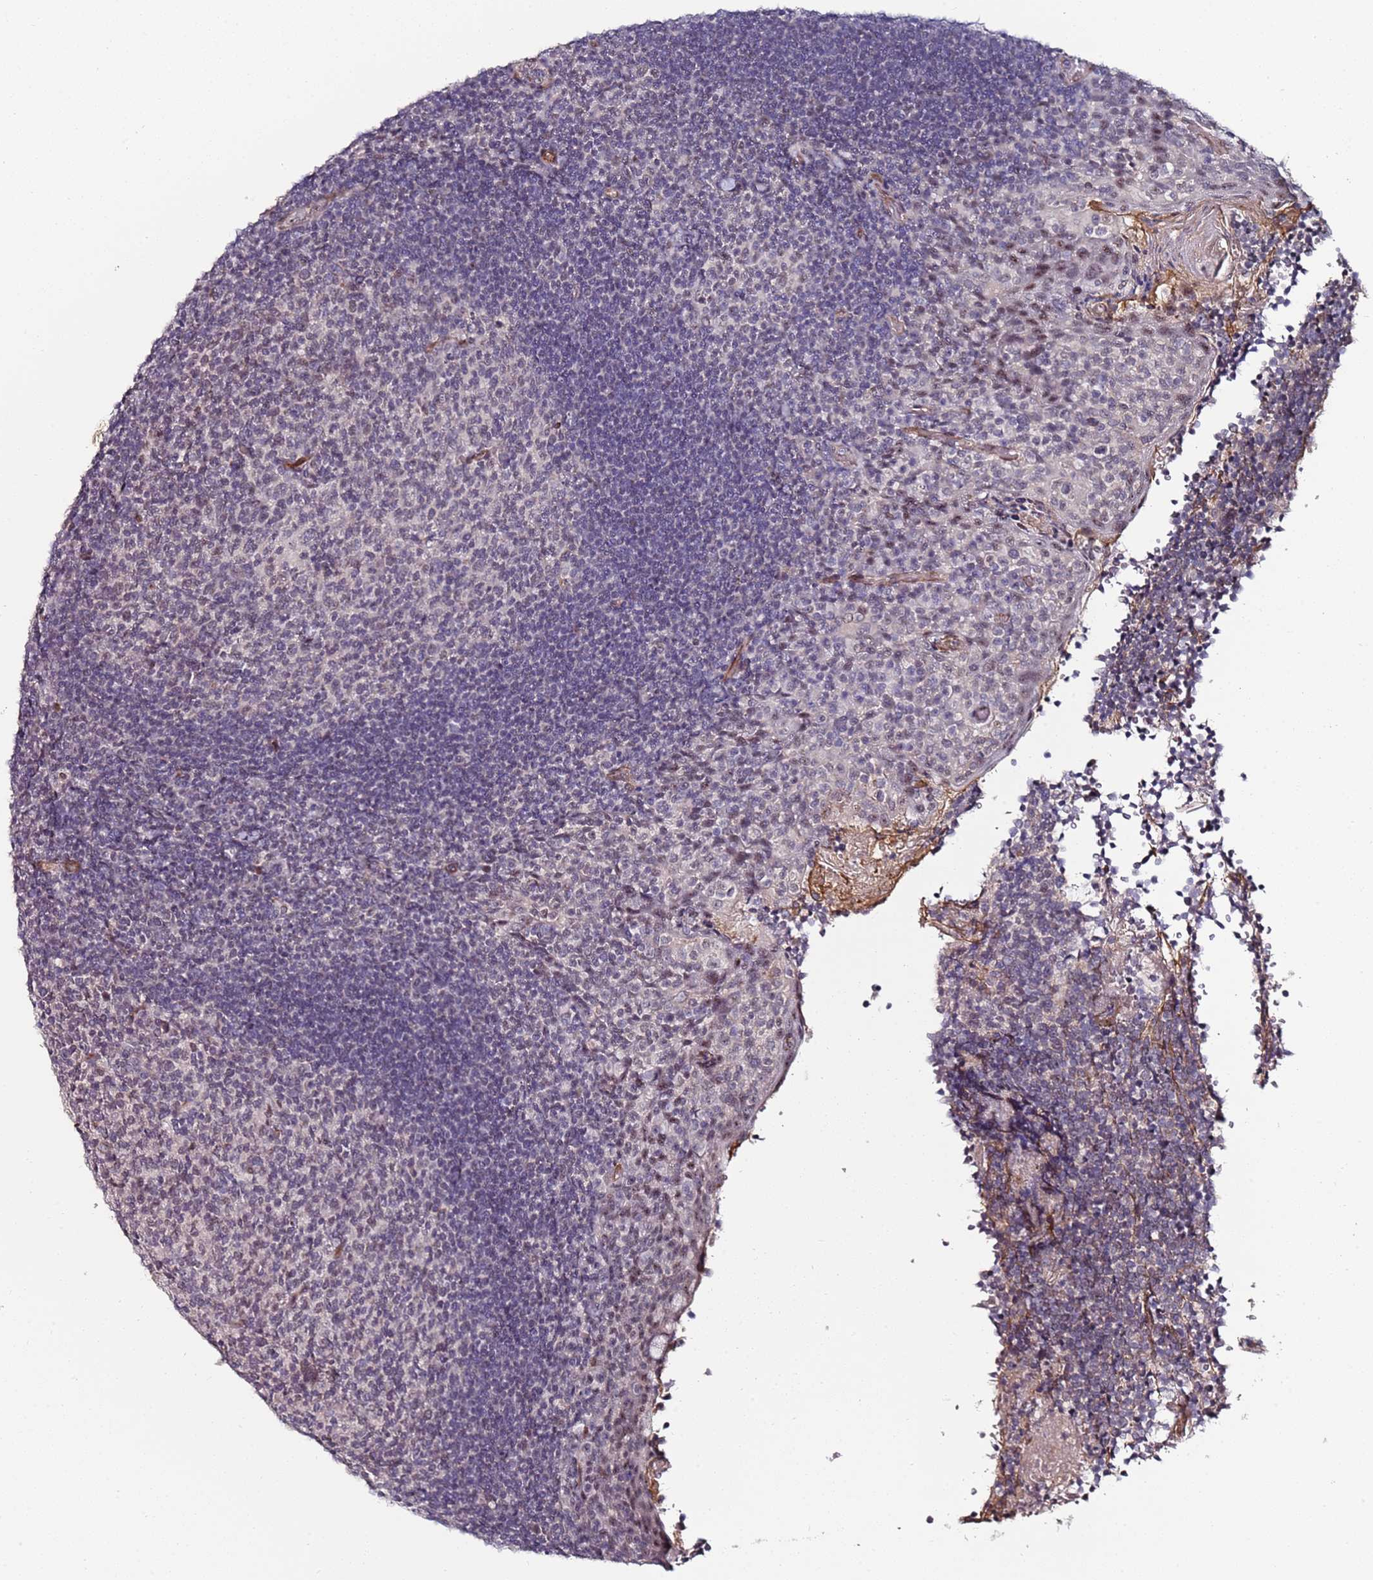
{"staining": {"intensity": "negative", "quantity": "none", "location": "none"}, "tissue": "tonsil", "cell_type": "Germinal center cells", "image_type": "normal", "snomed": [{"axis": "morphology", "description": "Normal tissue, NOS"}, {"axis": "topography", "description": "Tonsil"}], "caption": "IHC photomicrograph of benign human tonsil stained for a protein (brown), which demonstrates no positivity in germinal center cells. (DAB (3,3'-diaminobenzidine) immunohistochemistry, high magnification).", "gene": "DUSP28", "patient": {"sex": "female", "age": 10}}